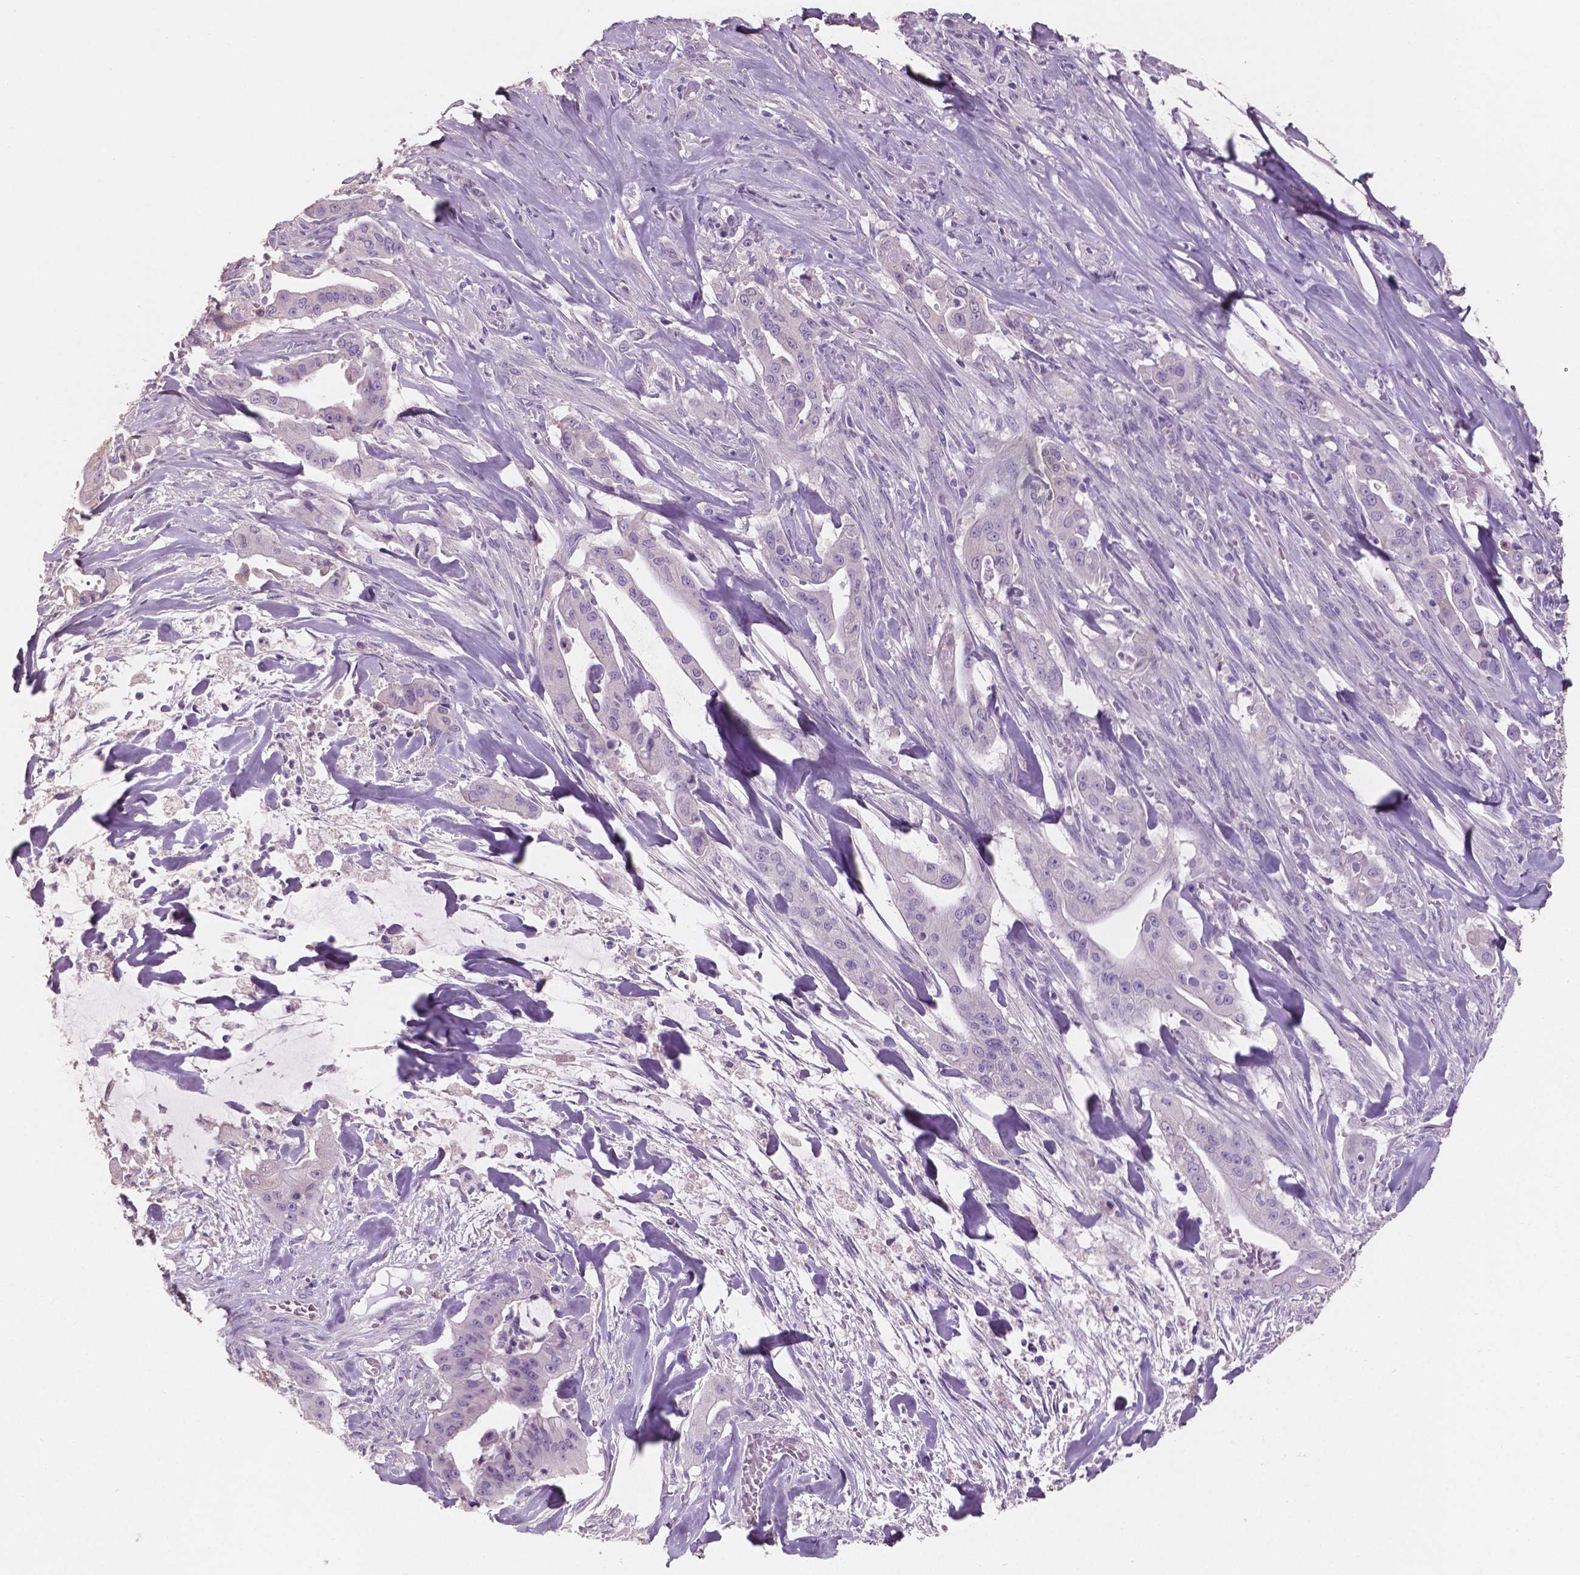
{"staining": {"intensity": "negative", "quantity": "none", "location": "none"}, "tissue": "pancreatic cancer", "cell_type": "Tumor cells", "image_type": "cancer", "snomed": [{"axis": "morphology", "description": "Normal tissue, NOS"}, {"axis": "morphology", "description": "Inflammation, NOS"}, {"axis": "morphology", "description": "Adenocarcinoma, NOS"}, {"axis": "topography", "description": "Pancreas"}], "caption": "Tumor cells are negative for brown protein staining in pancreatic cancer.", "gene": "SBSN", "patient": {"sex": "male", "age": 57}}